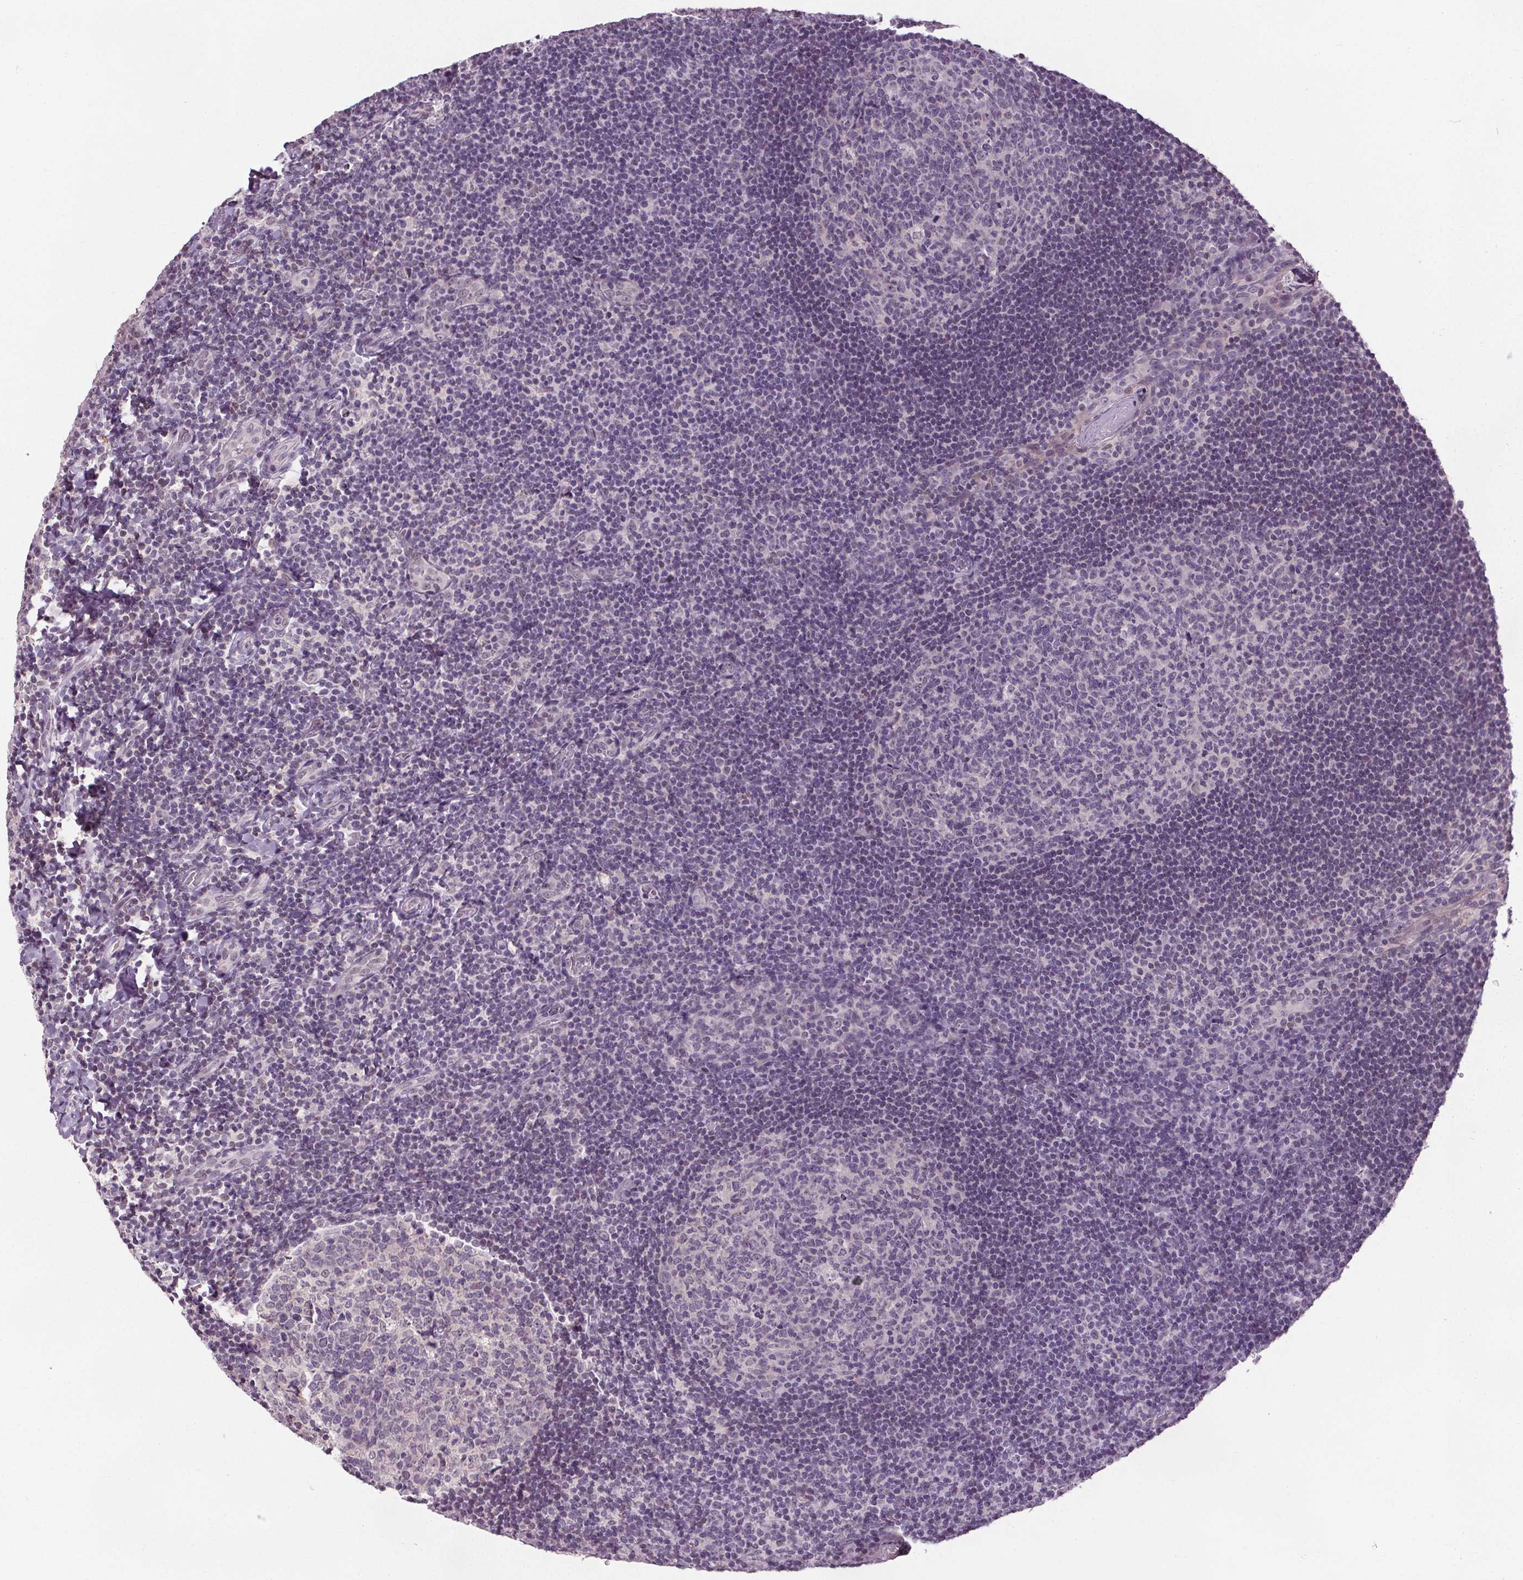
{"staining": {"intensity": "negative", "quantity": "none", "location": "none"}, "tissue": "tonsil", "cell_type": "Germinal center cells", "image_type": "normal", "snomed": [{"axis": "morphology", "description": "Normal tissue, NOS"}, {"axis": "topography", "description": "Tonsil"}], "caption": "Photomicrograph shows no protein expression in germinal center cells of unremarkable tonsil. (DAB (3,3'-diaminobenzidine) immunohistochemistry (IHC) with hematoxylin counter stain).", "gene": "SLC2A9", "patient": {"sex": "male", "age": 17}}